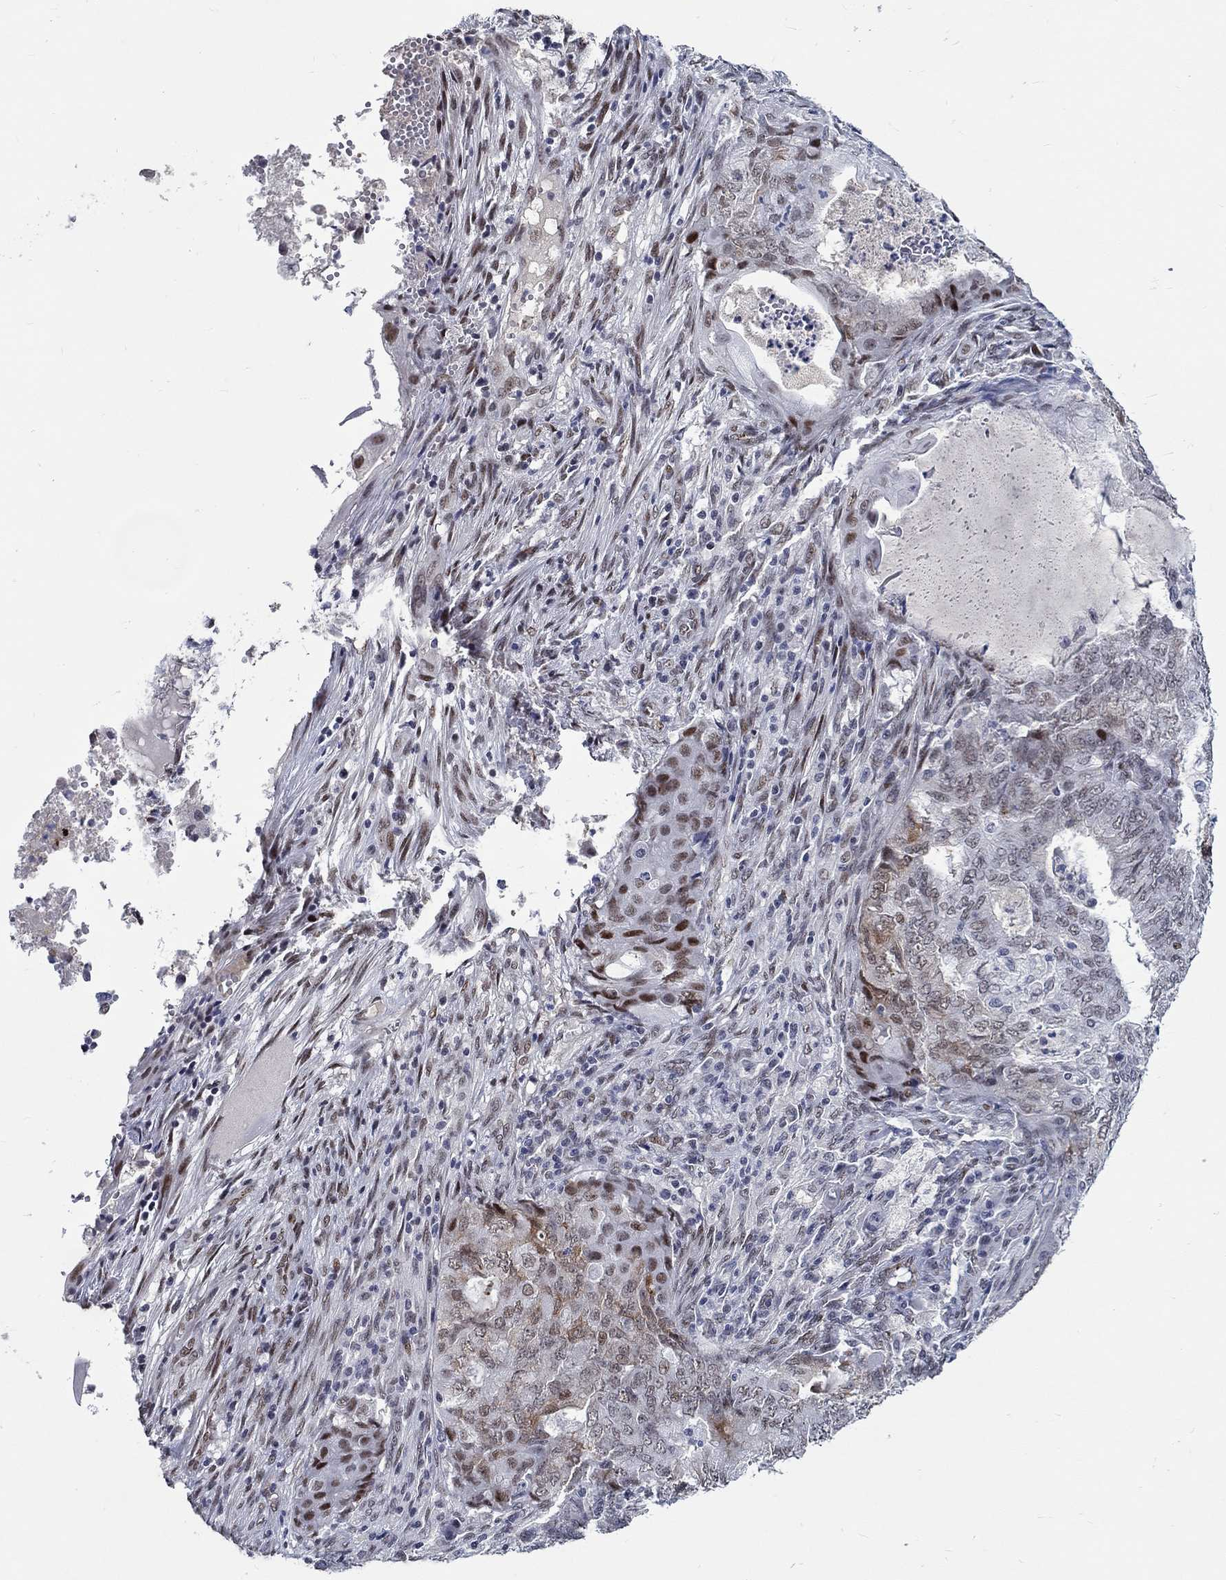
{"staining": {"intensity": "strong", "quantity": "<25%", "location": "nuclear"}, "tissue": "endometrial cancer", "cell_type": "Tumor cells", "image_type": "cancer", "snomed": [{"axis": "morphology", "description": "Adenocarcinoma, NOS"}, {"axis": "topography", "description": "Endometrium"}], "caption": "An IHC micrograph of neoplastic tissue is shown. Protein staining in brown shows strong nuclear positivity in endometrial adenocarcinoma within tumor cells. (DAB IHC, brown staining for protein, blue staining for nuclei).", "gene": "GATA2", "patient": {"sex": "female", "age": 62}}